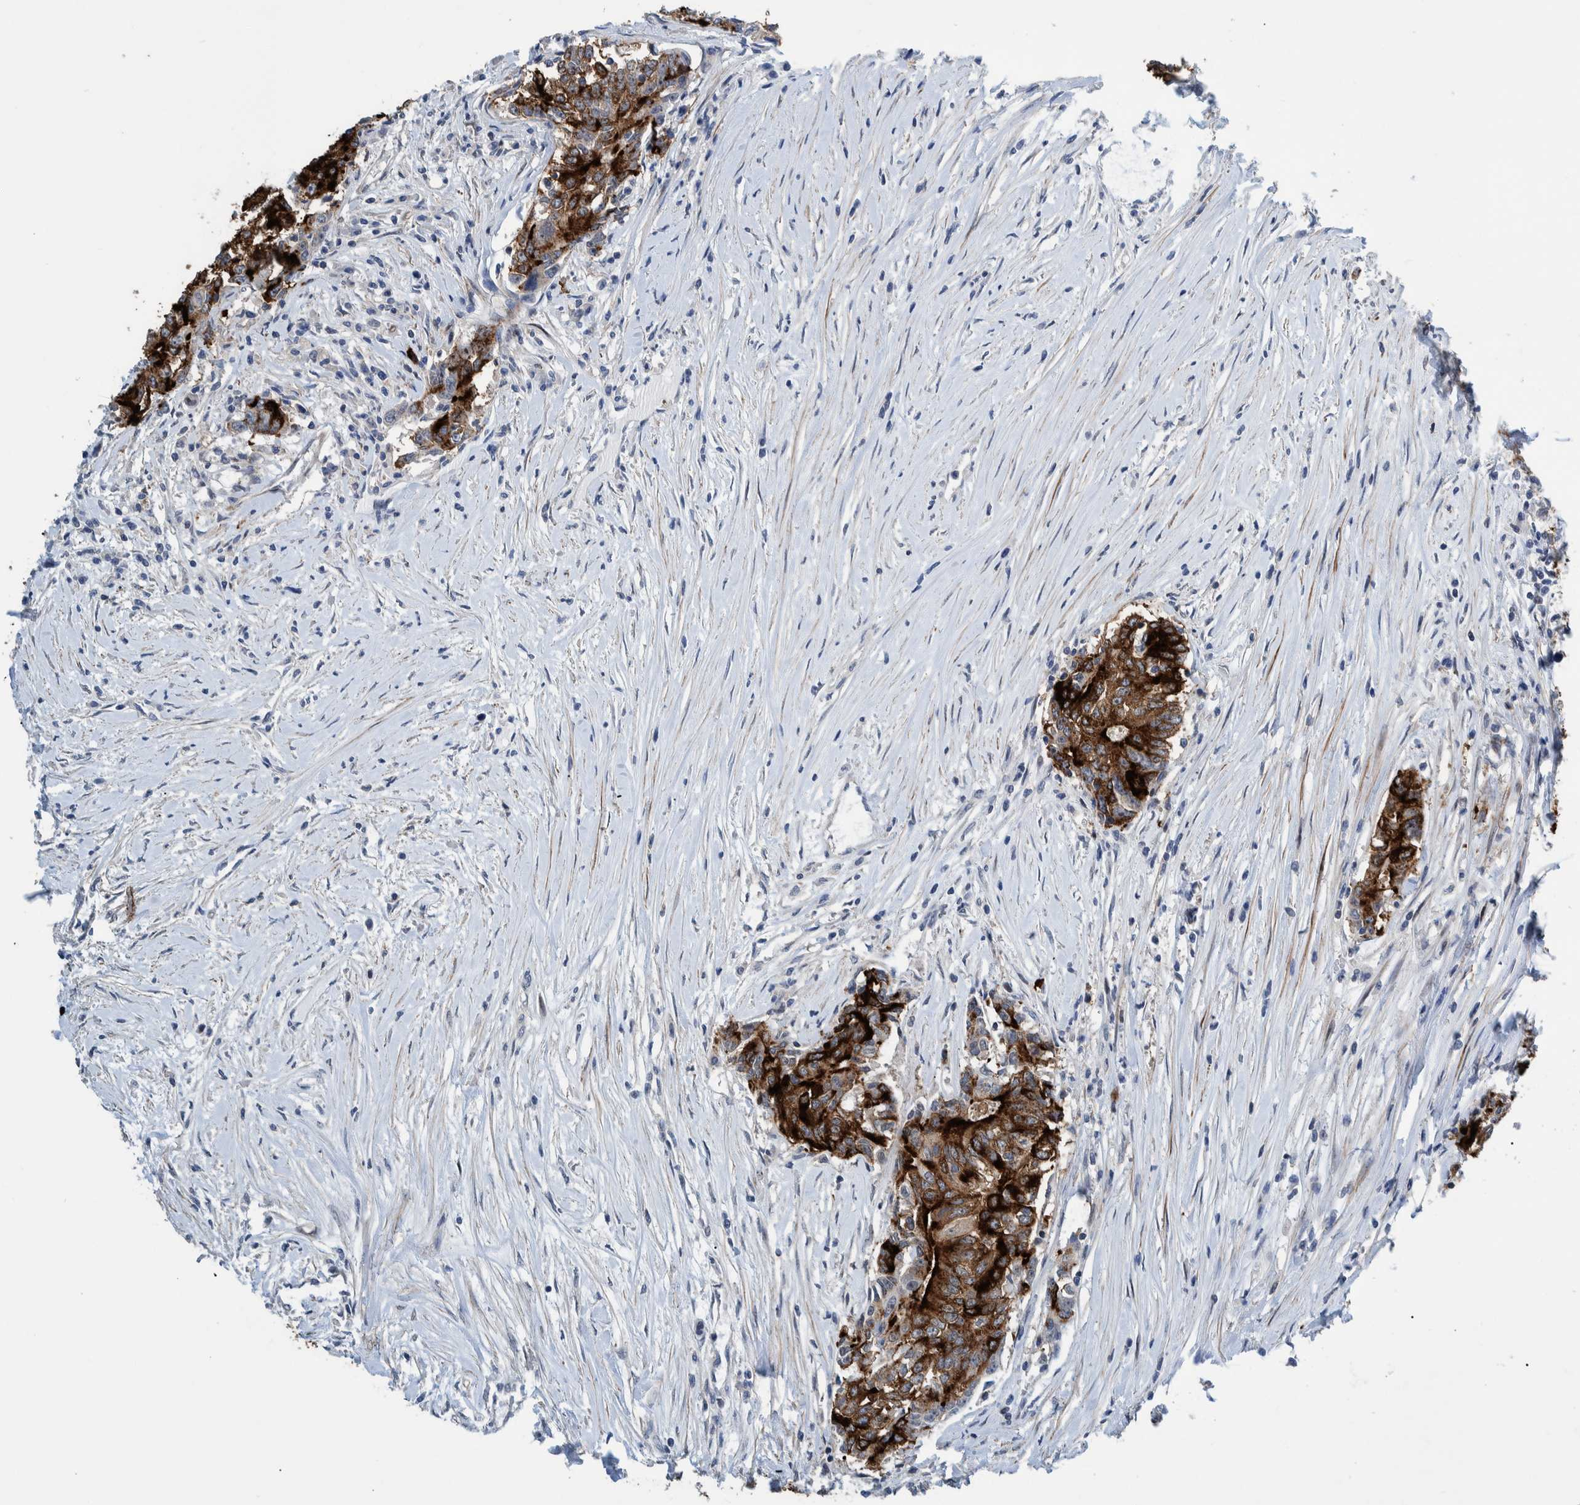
{"staining": {"intensity": "strong", "quantity": ">75%", "location": "cytoplasmic/membranous"}, "tissue": "colorectal cancer", "cell_type": "Tumor cells", "image_type": "cancer", "snomed": [{"axis": "morphology", "description": "Adenocarcinoma, NOS"}, {"axis": "topography", "description": "Colon"}], "caption": "Immunohistochemistry (IHC) (DAB) staining of colorectal cancer exhibits strong cytoplasmic/membranous protein staining in approximately >75% of tumor cells. The protein of interest is stained brown, and the nuclei are stained in blue (DAB IHC with brightfield microscopy, high magnification).", "gene": "MKS1", "patient": {"sex": "female", "age": 77}}